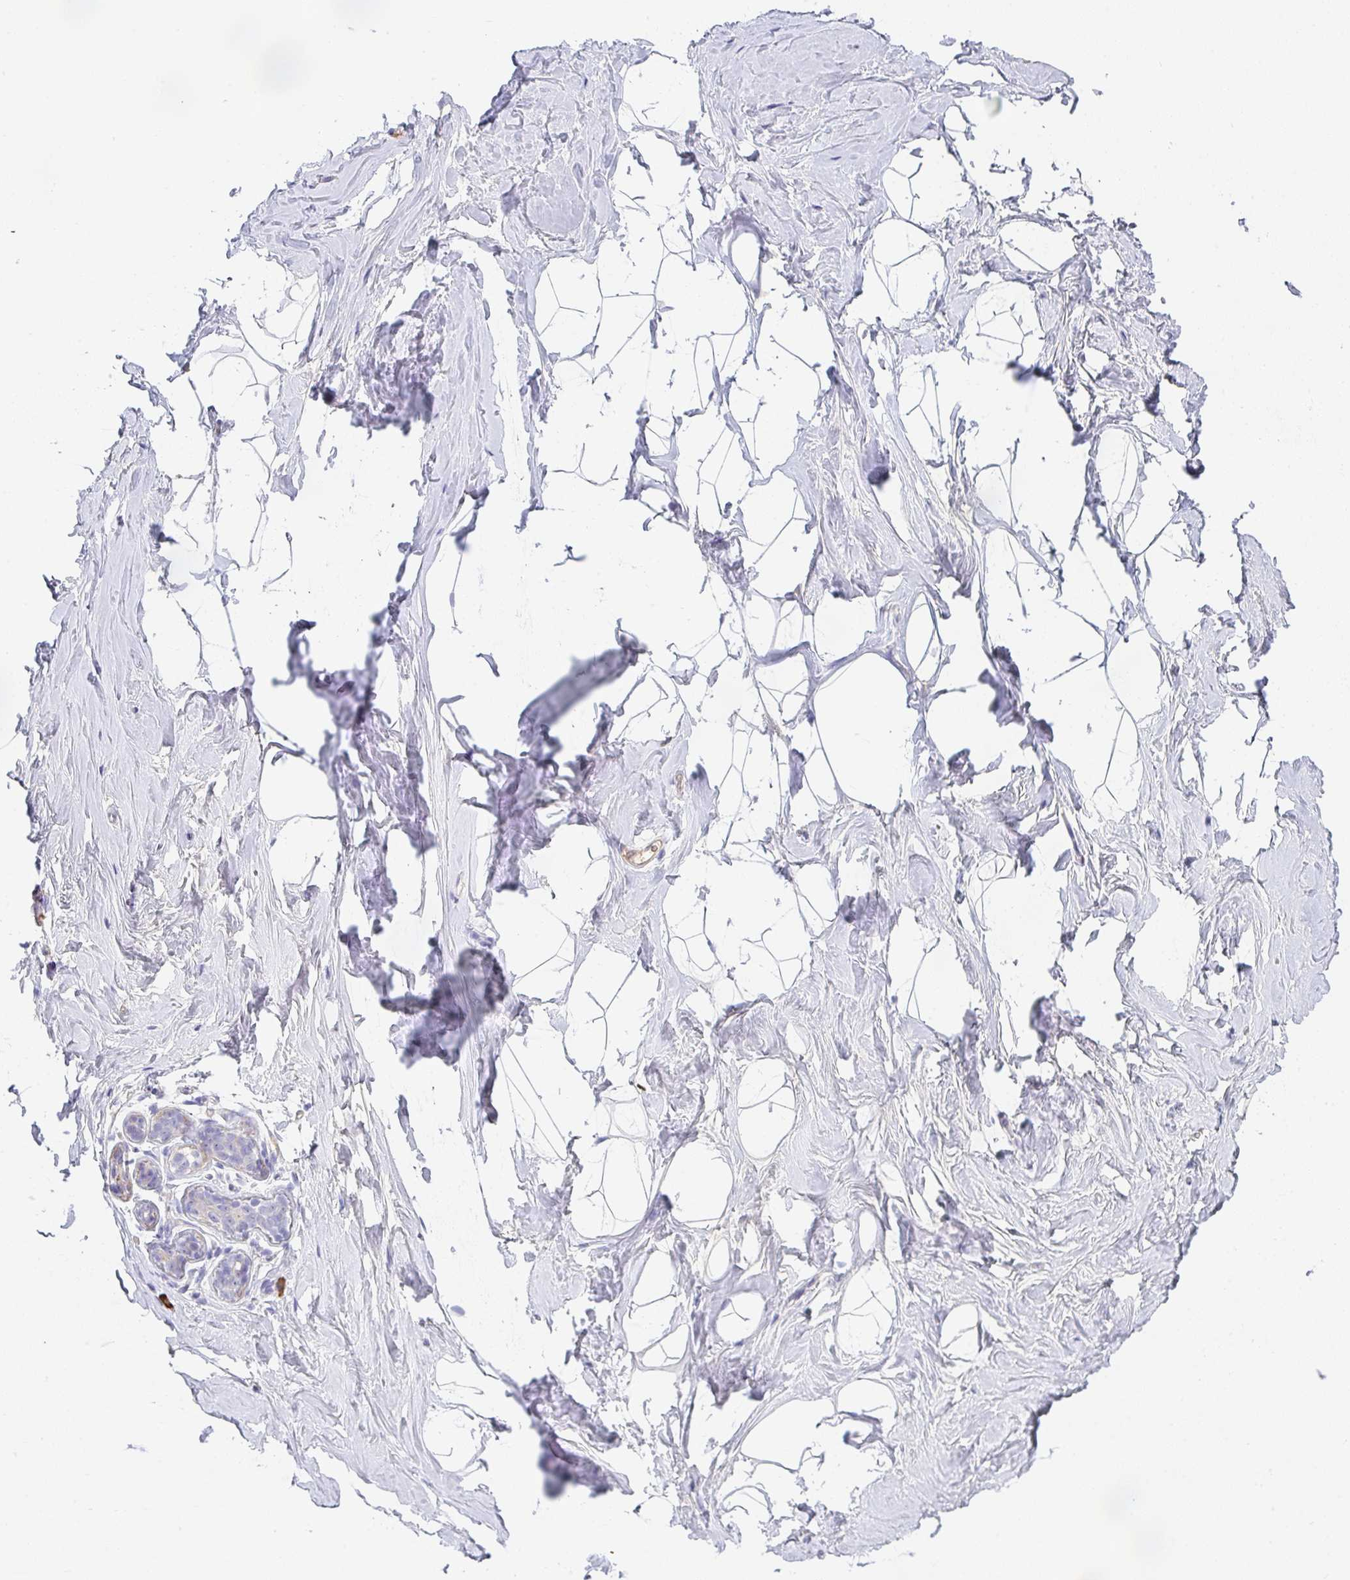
{"staining": {"intensity": "negative", "quantity": "none", "location": "none"}, "tissue": "breast", "cell_type": "Adipocytes", "image_type": "normal", "snomed": [{"axis": "morphology", "description": "Normal tissue, NOS"}, {"axis": "topography", "description": "Breast"}], "caption": "The IHC micrograph has no significant staining in adipocytes of breast. (DAB IHC visualized using brightfield microscopy, high magnification).", "gene": "ZNF215", "patient": {"sex": "female", "age": 32}}